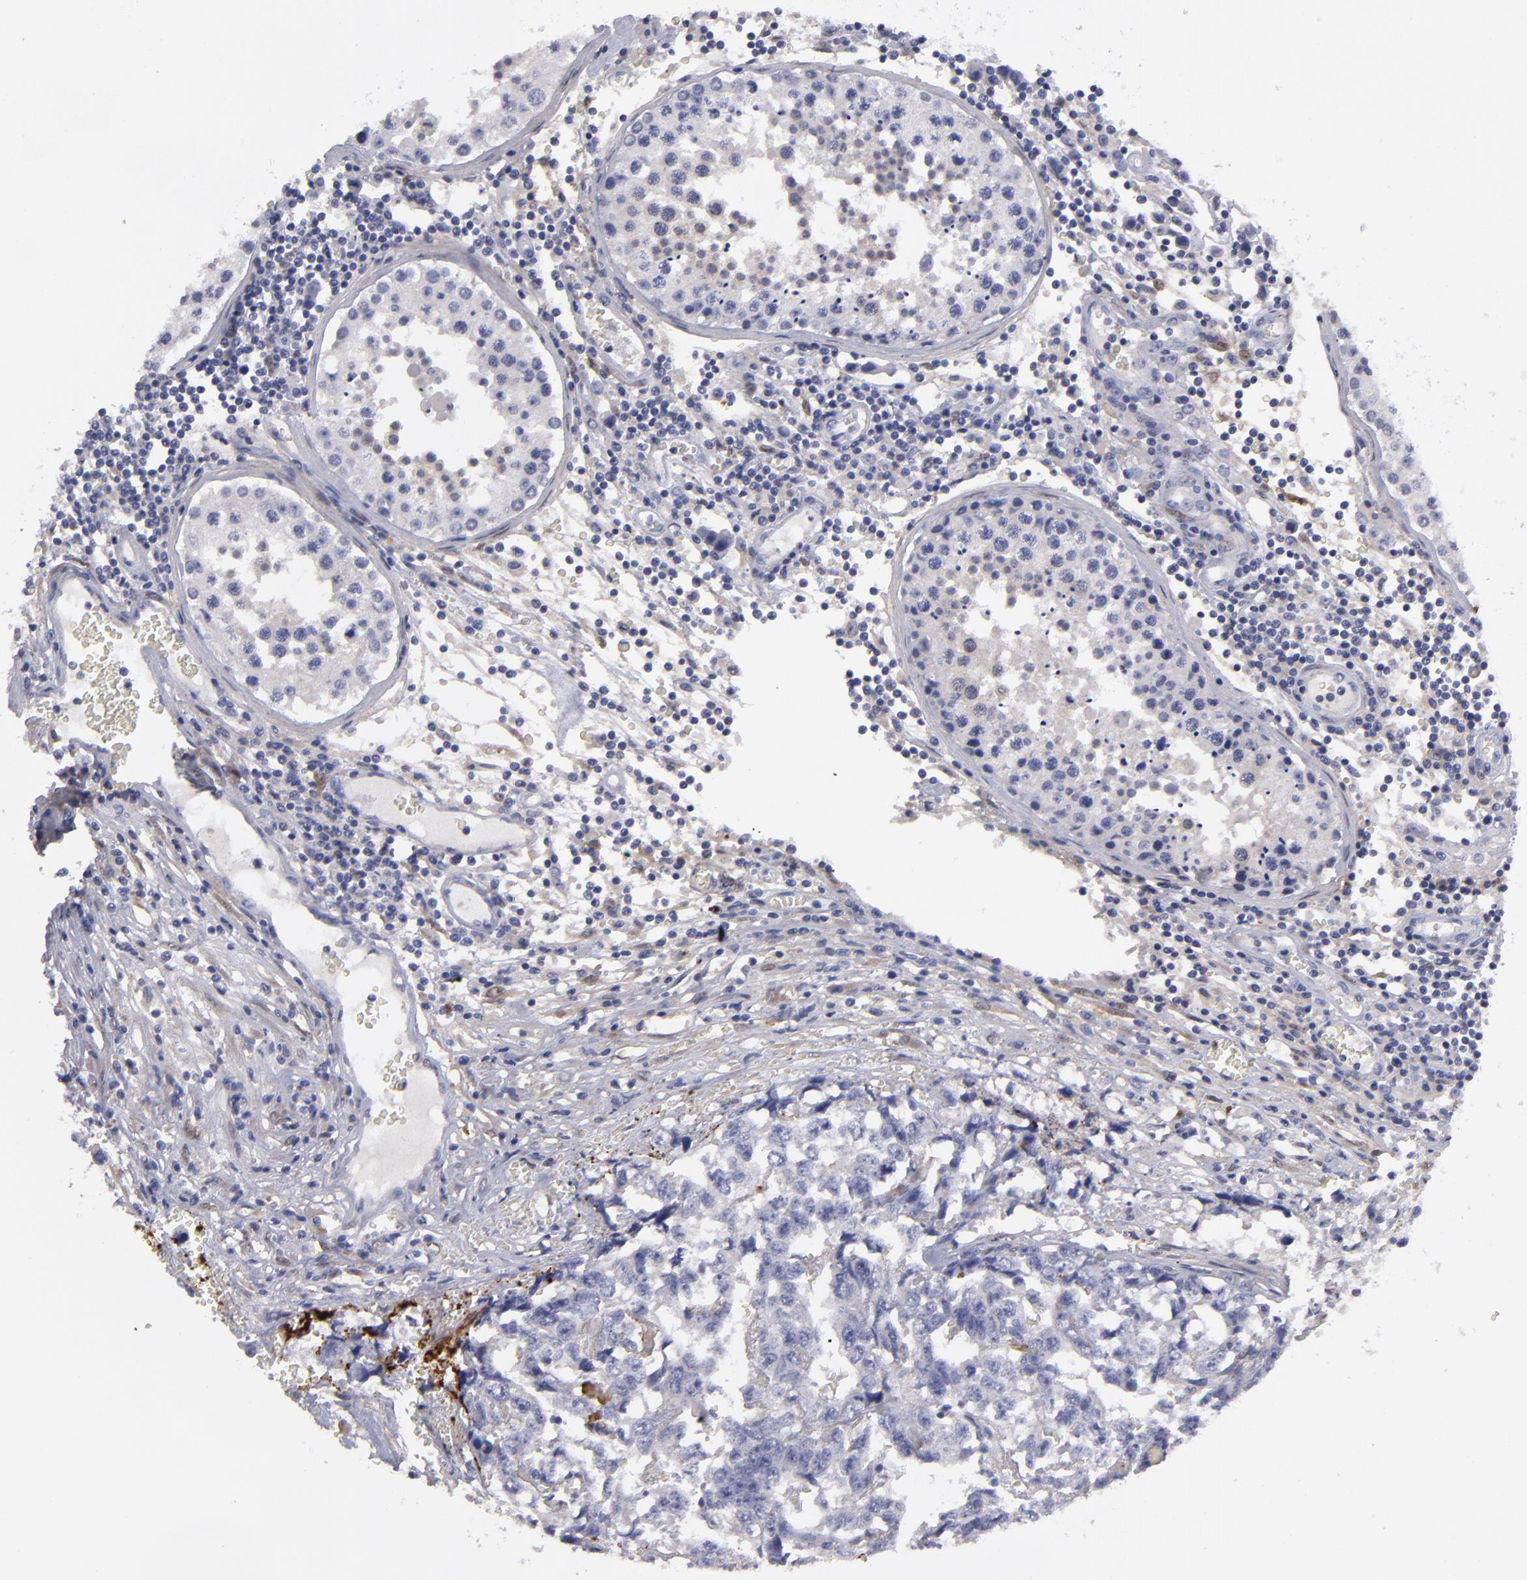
{"staining": {"intensity": "negative", "quantity": "none", "location": "none"}, "tissue": "testis cancer", "cell_type": "Tumor cells", "image_type": "cancer", "snomed": [{"axis": "morphology", "description": "Carcinoma, Embryonal, NOS"}, {"axis": "topography", "description": "Testis"}], "caption": "Immunohistochemical staining of human testis cancer exhibits no significant staining in tumor cells.", "gene": "EFS", "patient": {"sex": "male", "age": 31}}